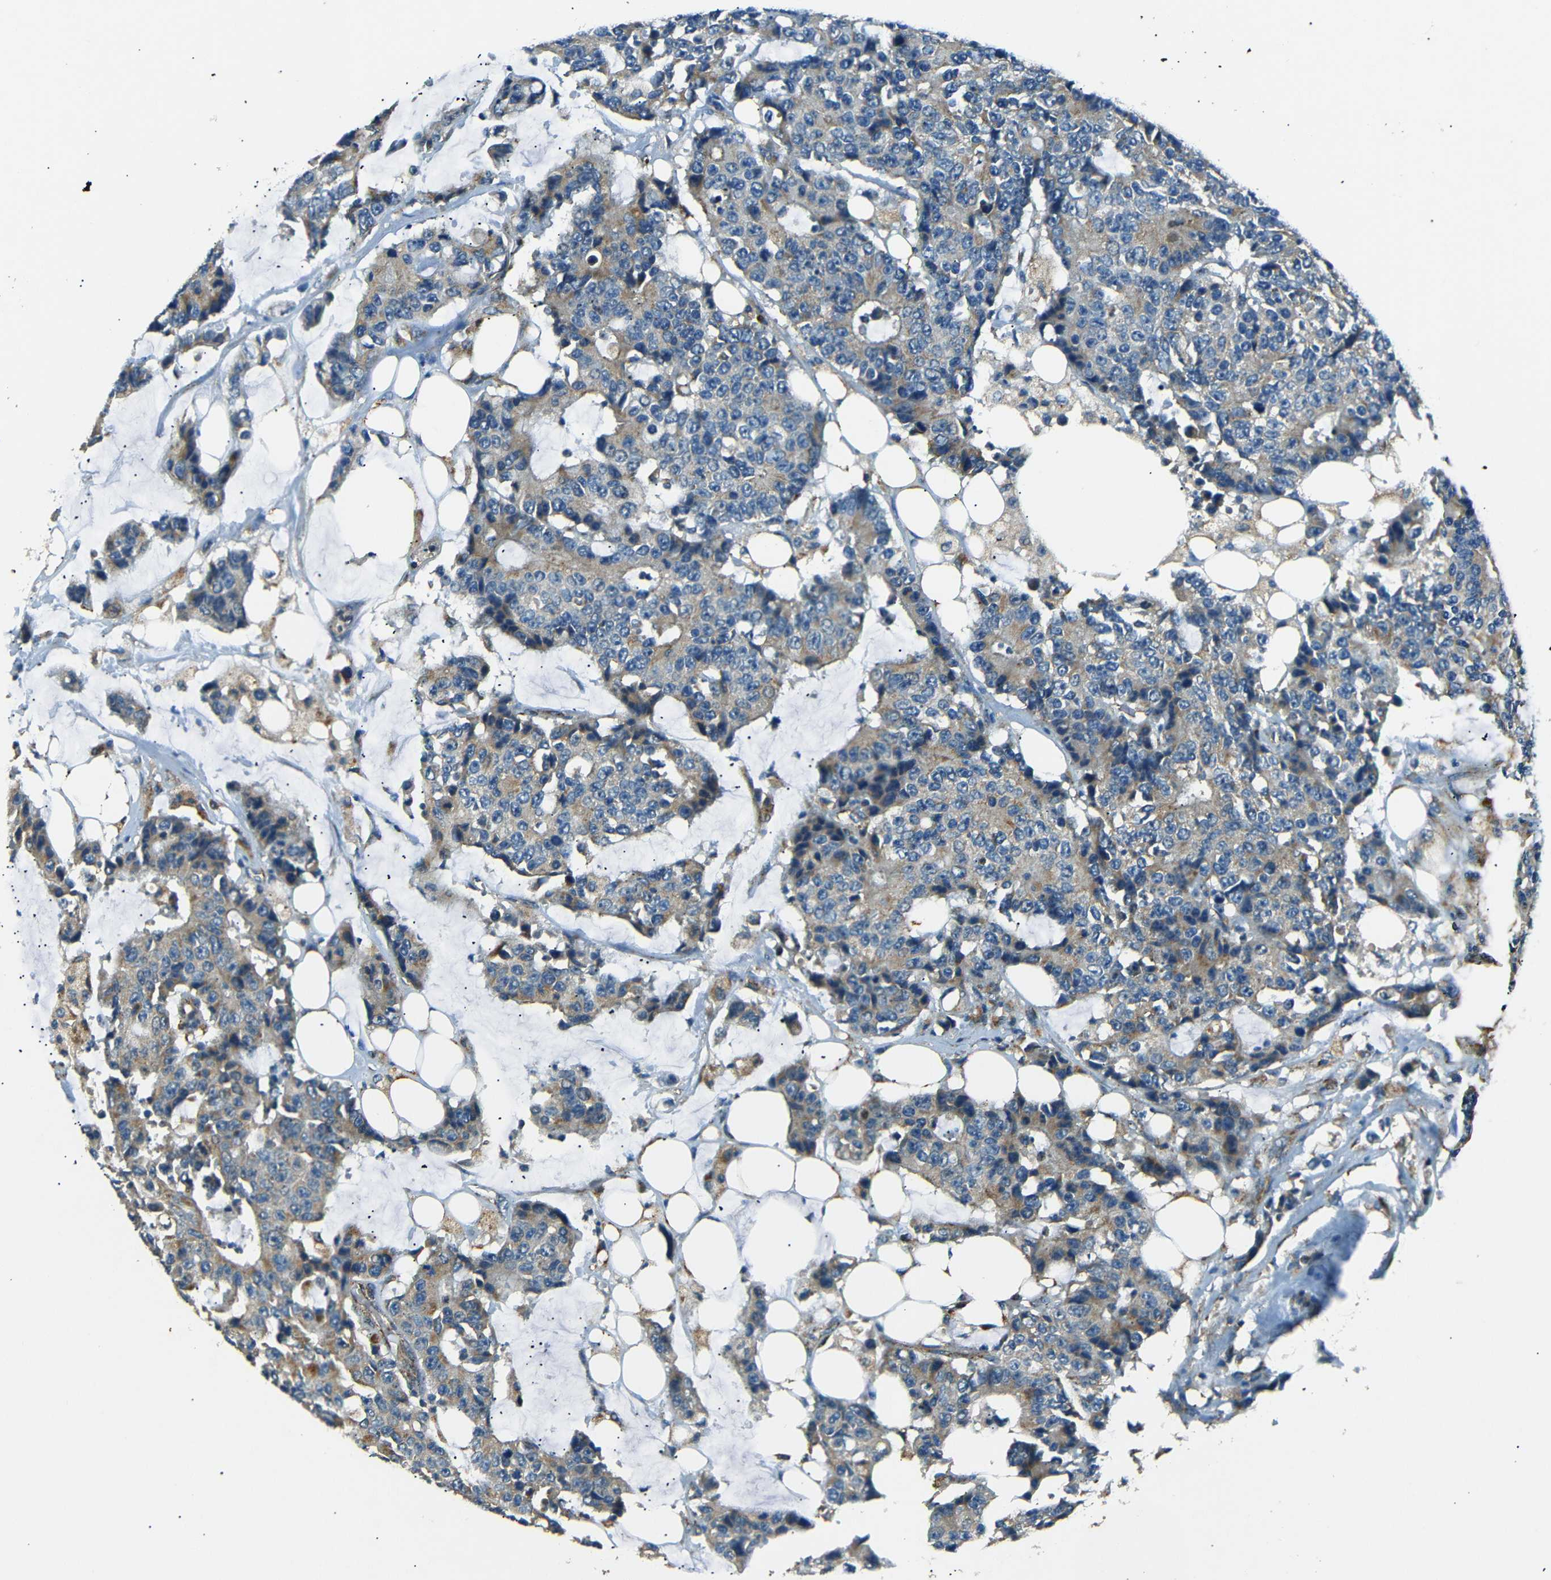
{"staining": {"intensity": "moderate", "quantity": "25%-75%", "location": "cytoplasmic/membranous"}, "tissue": "colorectal cancer", "cell_type": "Tumor cells", "image_type": "cancer", "snomed": [{"axis": "morphology", "description": "Adenocarcinoma, NOS"}, {"axis": "topography", "description": "Colon"}], "caption": "IHC of human colorectal cancer (adenocarcinoma) shows medium levels of moderate cytoplasmic/membranous positivity in approximately 25%-75% of tumor cells.", "gene": "NETO2", "patient": {"sex": "female", "age": 86}}